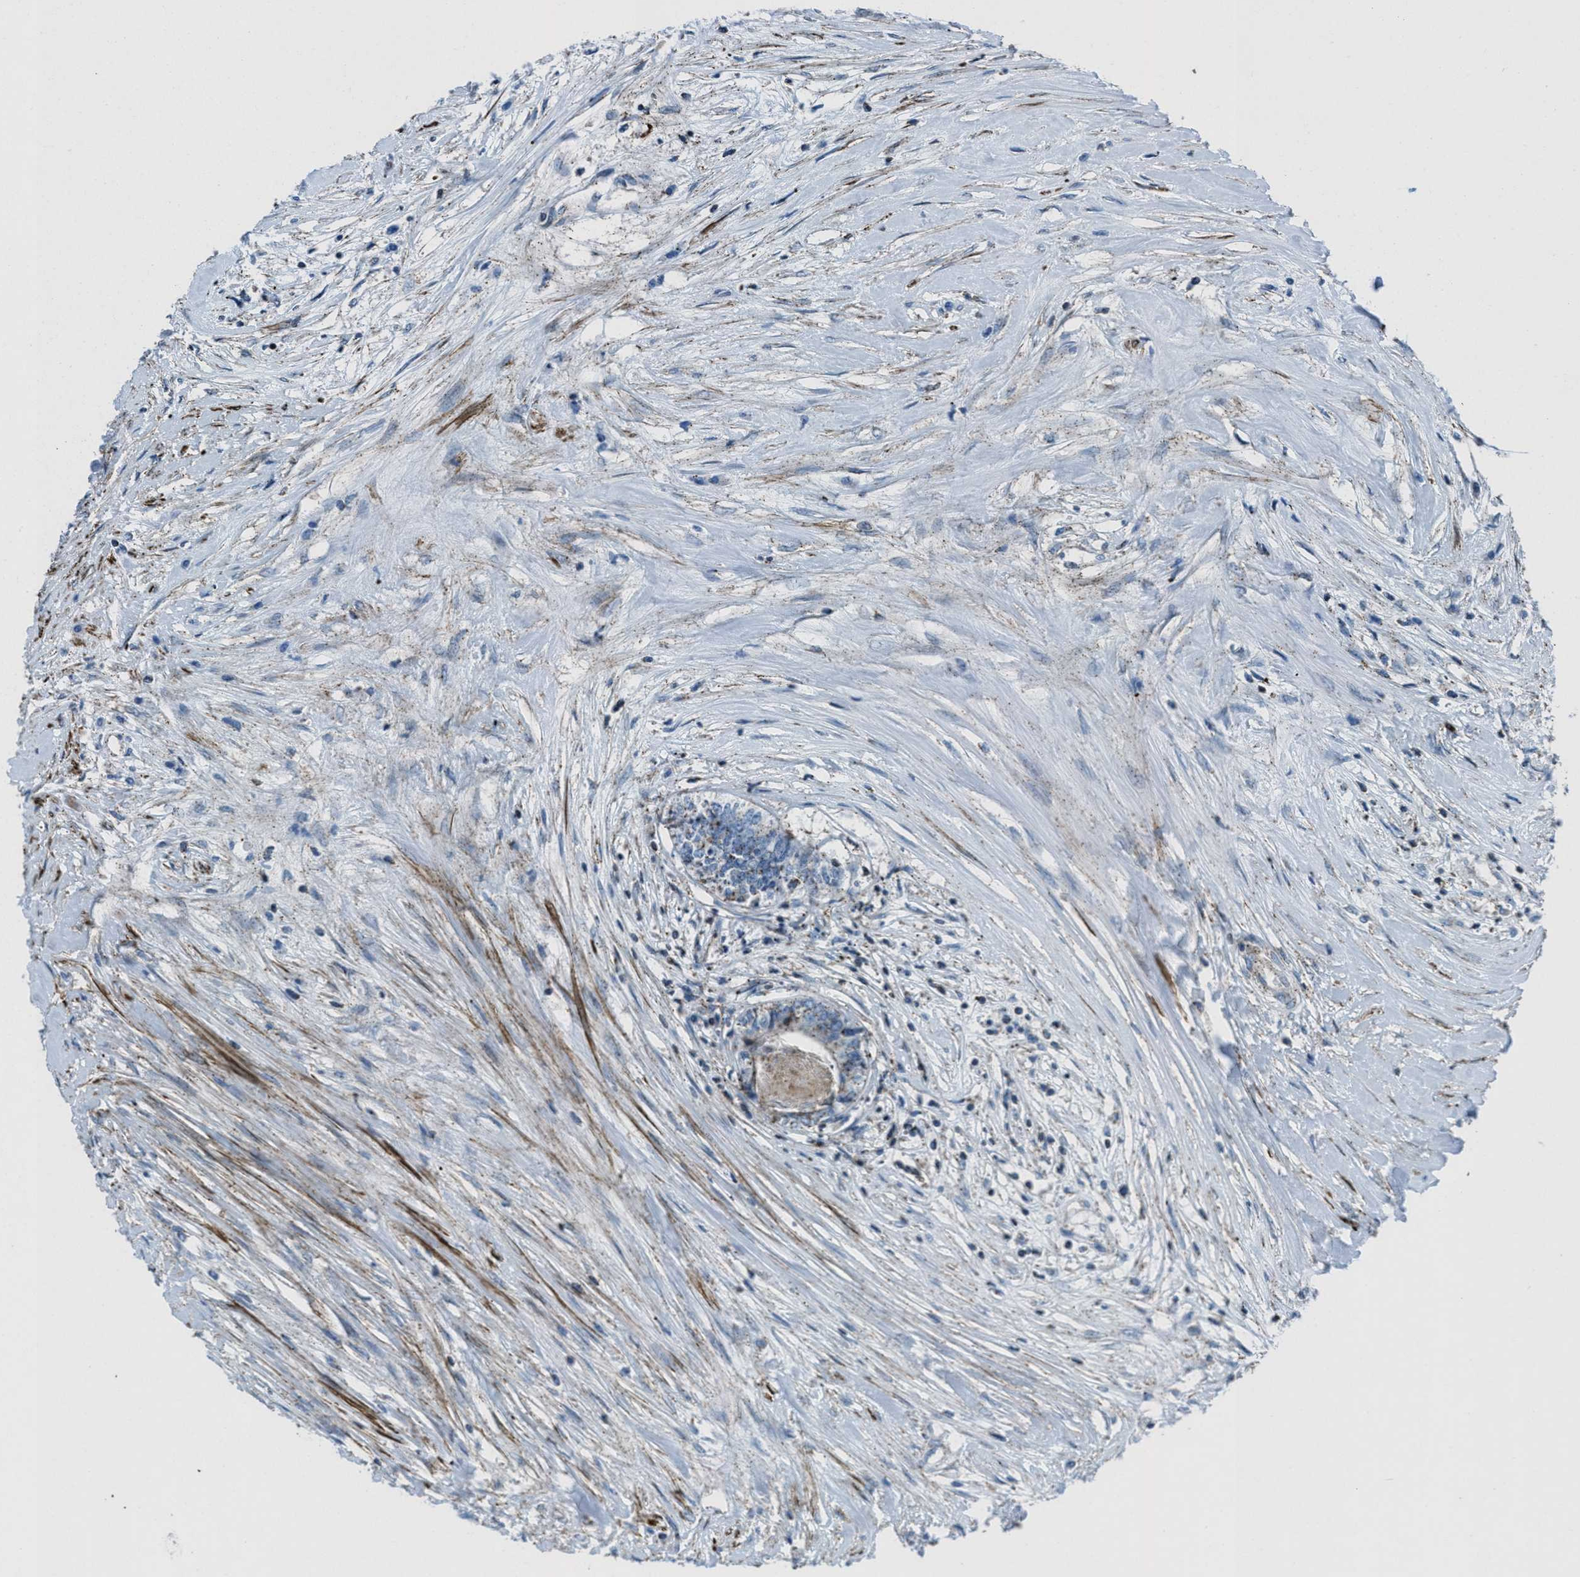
{"staining": {"intensity": "moderate", "quantity": ">75%", "location": "cytoplasmic/membranous"}, "tissue": "colorectal cancer", "cell_type": "Tumor cells", "image_type": "cancer", "snomed": [{"axis": "morphology", "description": "Adenocarcinoma, NOS"}, {"axis": "topography", "description": "Rectum"}], "caption": "Protein staining of adenocarcinoma (colorectal) tissue displays moderate cytoplasmic/membranous expression in approximately >75% of tumor cells.", "gene": "MFSD13A", "patient": {"sex": "male", "age": 63}}